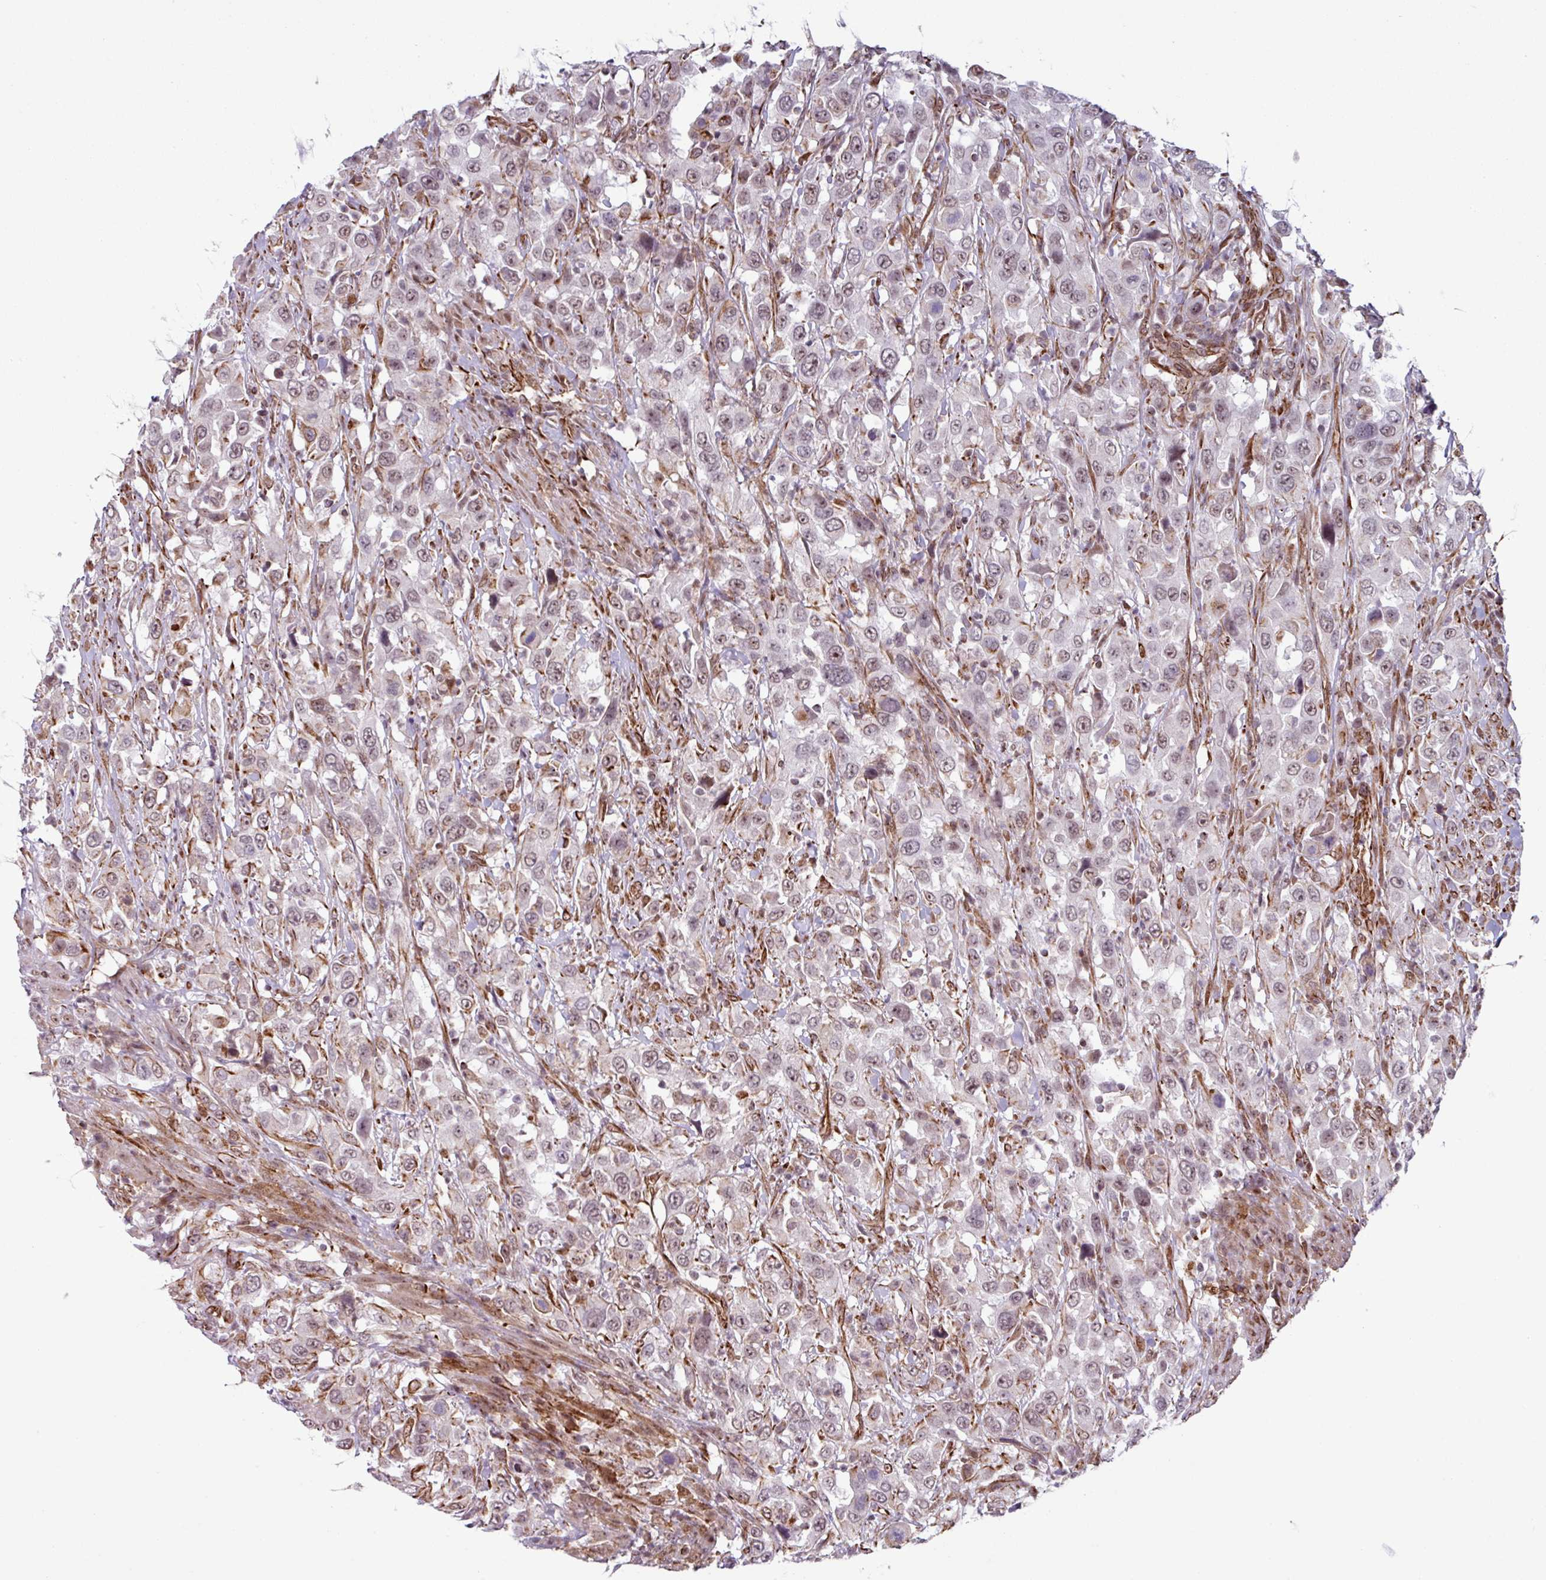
{"staining": {"intensity": "weak", "quantity": "25%-75%", "location": "cytoplasmic/membranous,nuclear"}, "tissue": "urothelial cancer", "cell_type": "Tumor cells", "image_type": "cancer", "snomed": [{"axis": "morphology", "description": "Urothelial carcinoma, High grade"}, {"axis": "topography", "description": "Urinary bladder"}], "caption": "This micrograph shows immunohistochemistry staining of human urothelial cancer, with low weak cytoplasmic/membranous and nuclear positivity in approximately 25%-75% of tumor cells.", "gene": "CHD3", "patient": {"sex": "male", "age": 61}}